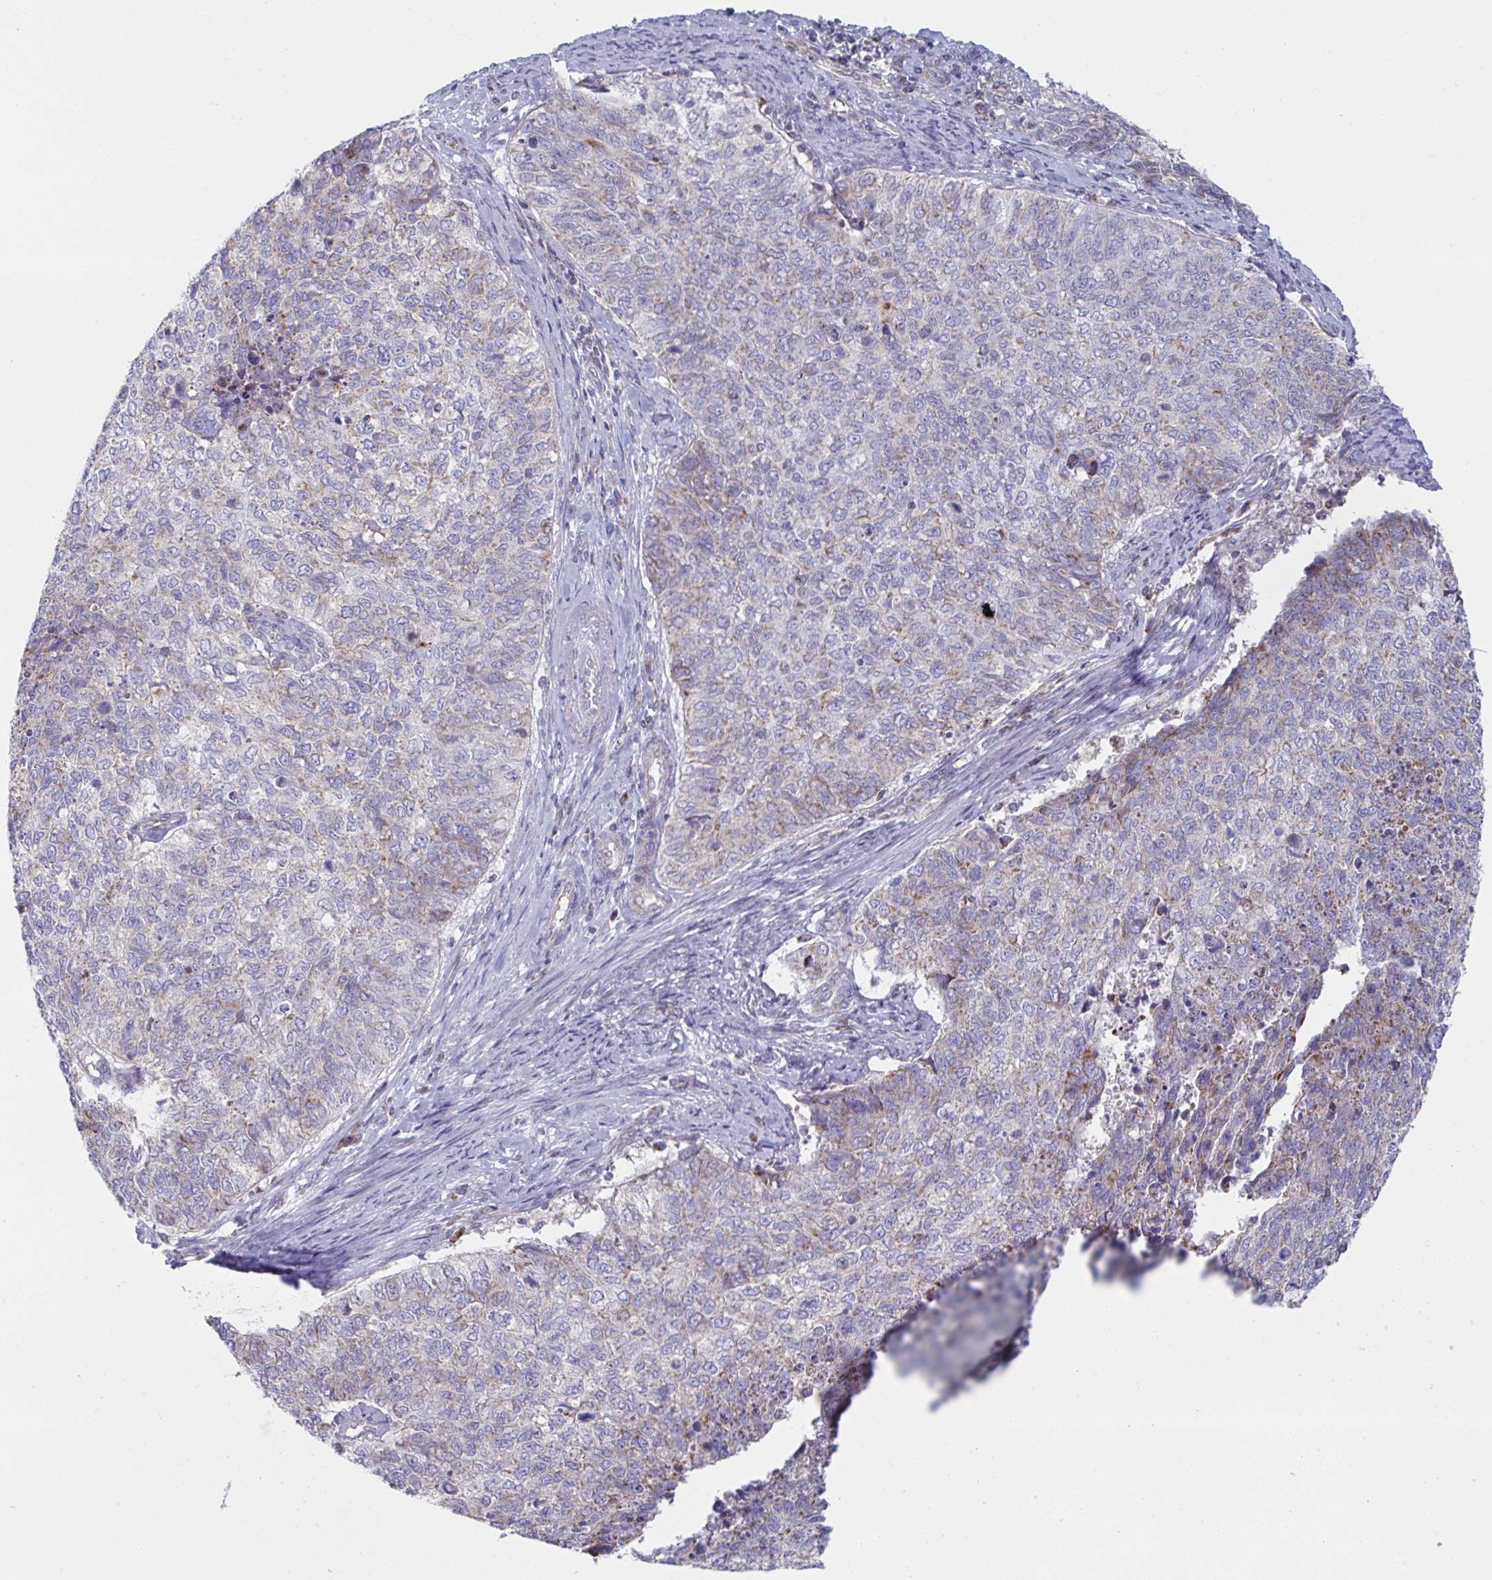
{"staining": {"intensity": "weak", "quantity": "<25%", "location": "cytoplasmic/membranous"}, "tissue": "cervical cancer", "cell_type": "Tumor cells", "image_type": "cancer", "snomed": [{"axis": "morphology", "description": "Adenocarcinoma, NOS"}, {"axis": "topography", "description": "Cervix"}], "caption": "Photomicrograph shows no protein positivity in tumor cells of adenocarcinoma (cervical) tissue.", "gene": "NDUFA7", "patient": {"sex": "female", "age": 63}}